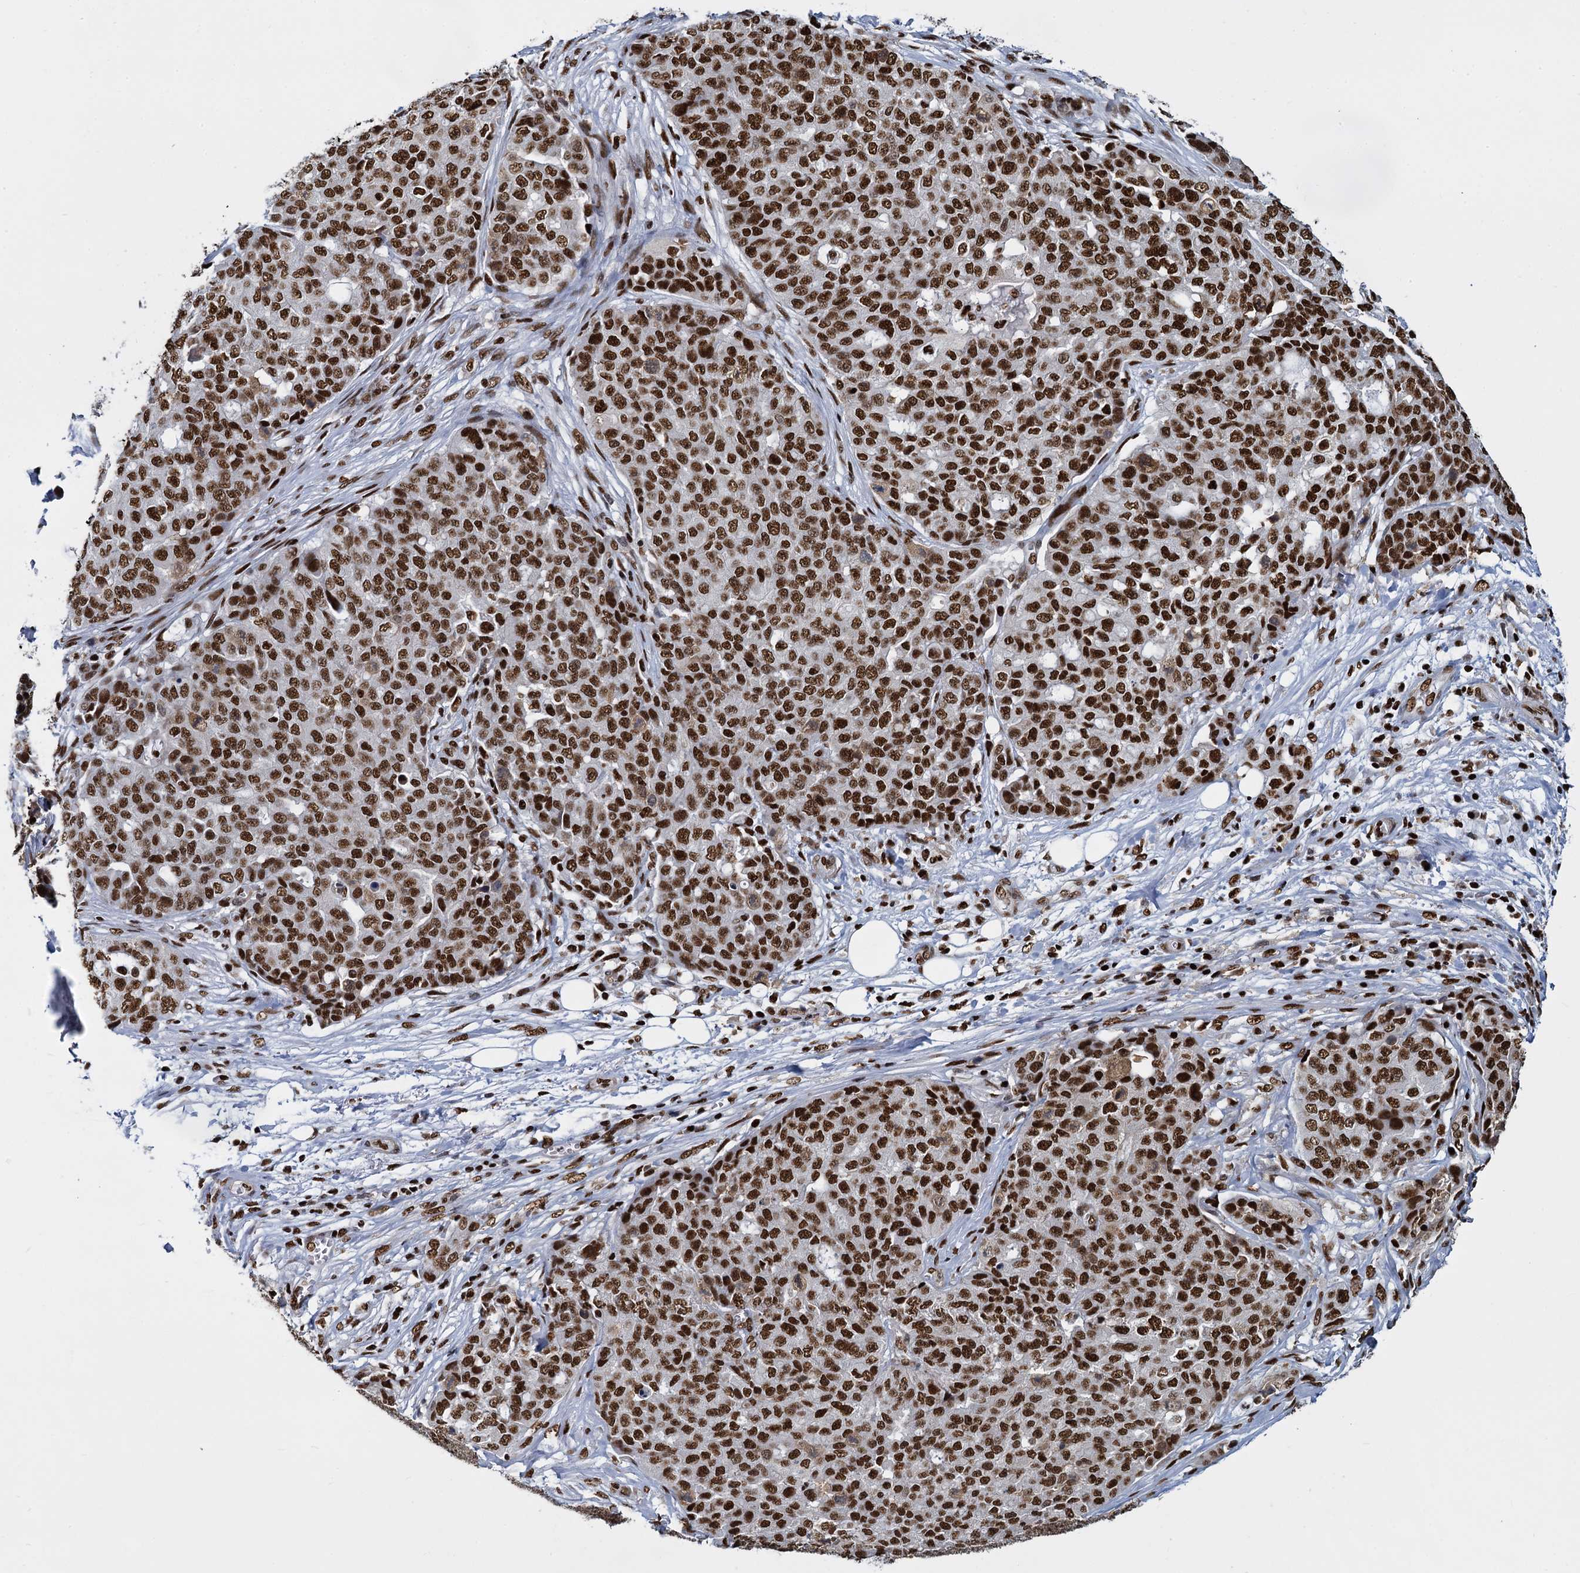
{"staining": {"intensity": "strong", "quantity": ">75%", "location": "nuclear"}, "tissue": "ovarian cancer", "cell_type": "Tumor cells", "image_type": "cancer", "snomed": [{"axis": "morphology", "description": "Cystadenocarcinoma, serous, NOS"}, {"axis": "topography", "description": "Soft tissue"}, {"axis": "topography", "description": "Ovary"}], "caption": "Protein expression by immunohistochemistry (IHC) demonstrates strong nuclear positivity in about >75% of tumor cells in ovarian cancer. The protein of interest is stained brown, and the nuclei are stained in blue (DAB IHC with brightfield microscopy, high magnification).", "gene": "DCPS", "patient": {"sex": "female", "age": 57}}